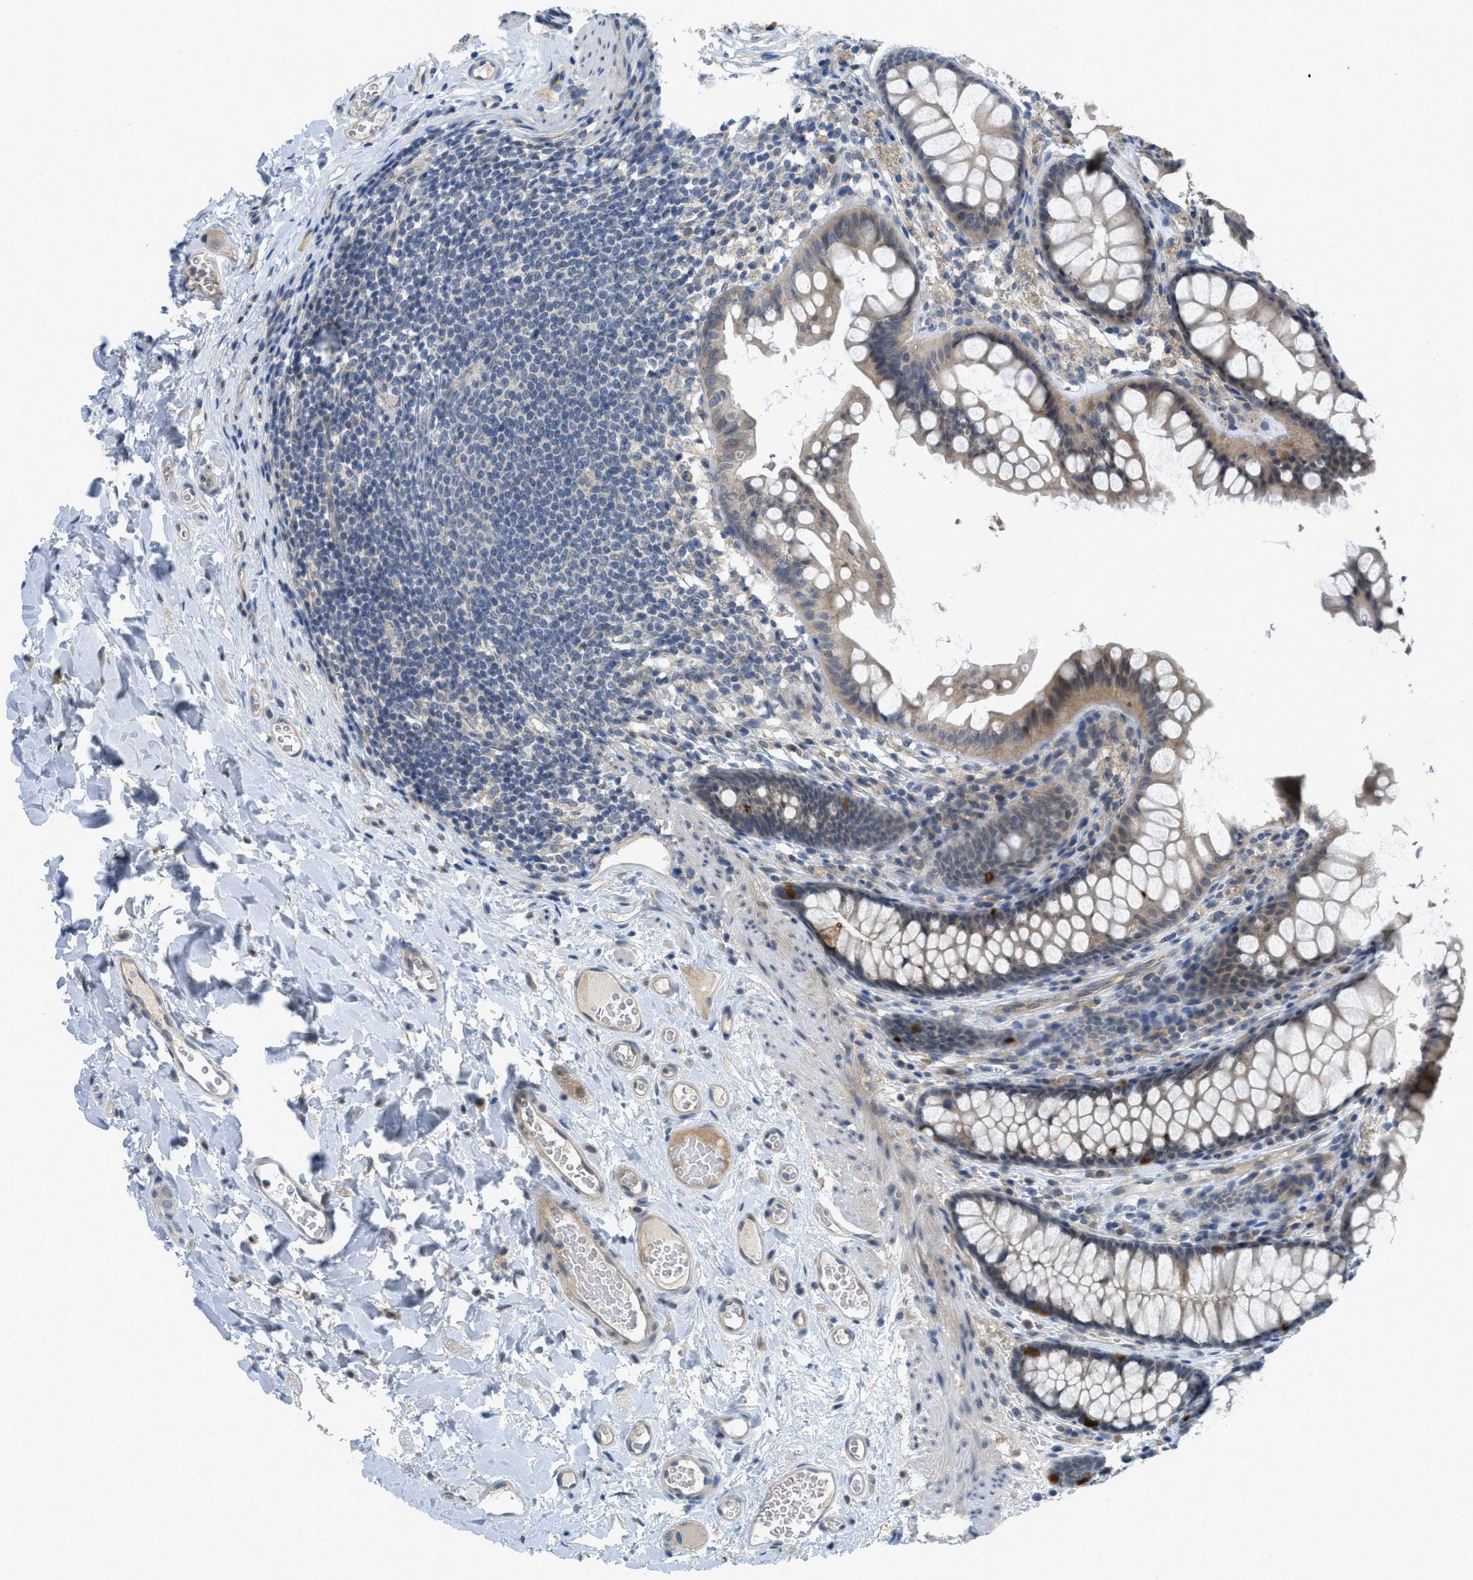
{"staining": {"intensity": "weak", "quantity": ">75%", "location": "cytoplasmic/membranous"}, "tissue": "colon", "cell_type": "Endothelial cells", "image_type": "normal", "snomed": [{"axis": "morphology", "description": "Normal tissue, NOS"}, {"axis": "topography", "description": "Colon"}], "caption": "The histopathology image demonstrates immunohistochemical staining of normal colon. There is weak cytoplasmic/membranous staining is seen in approximately >75% of endothelial cells. (DAB (3,3'-diaminobenzidine) IHC with brightfield microscopy, high magnification).", "gene": "TNFAIP1", "patient": {"sex": "female", "age": 55}}